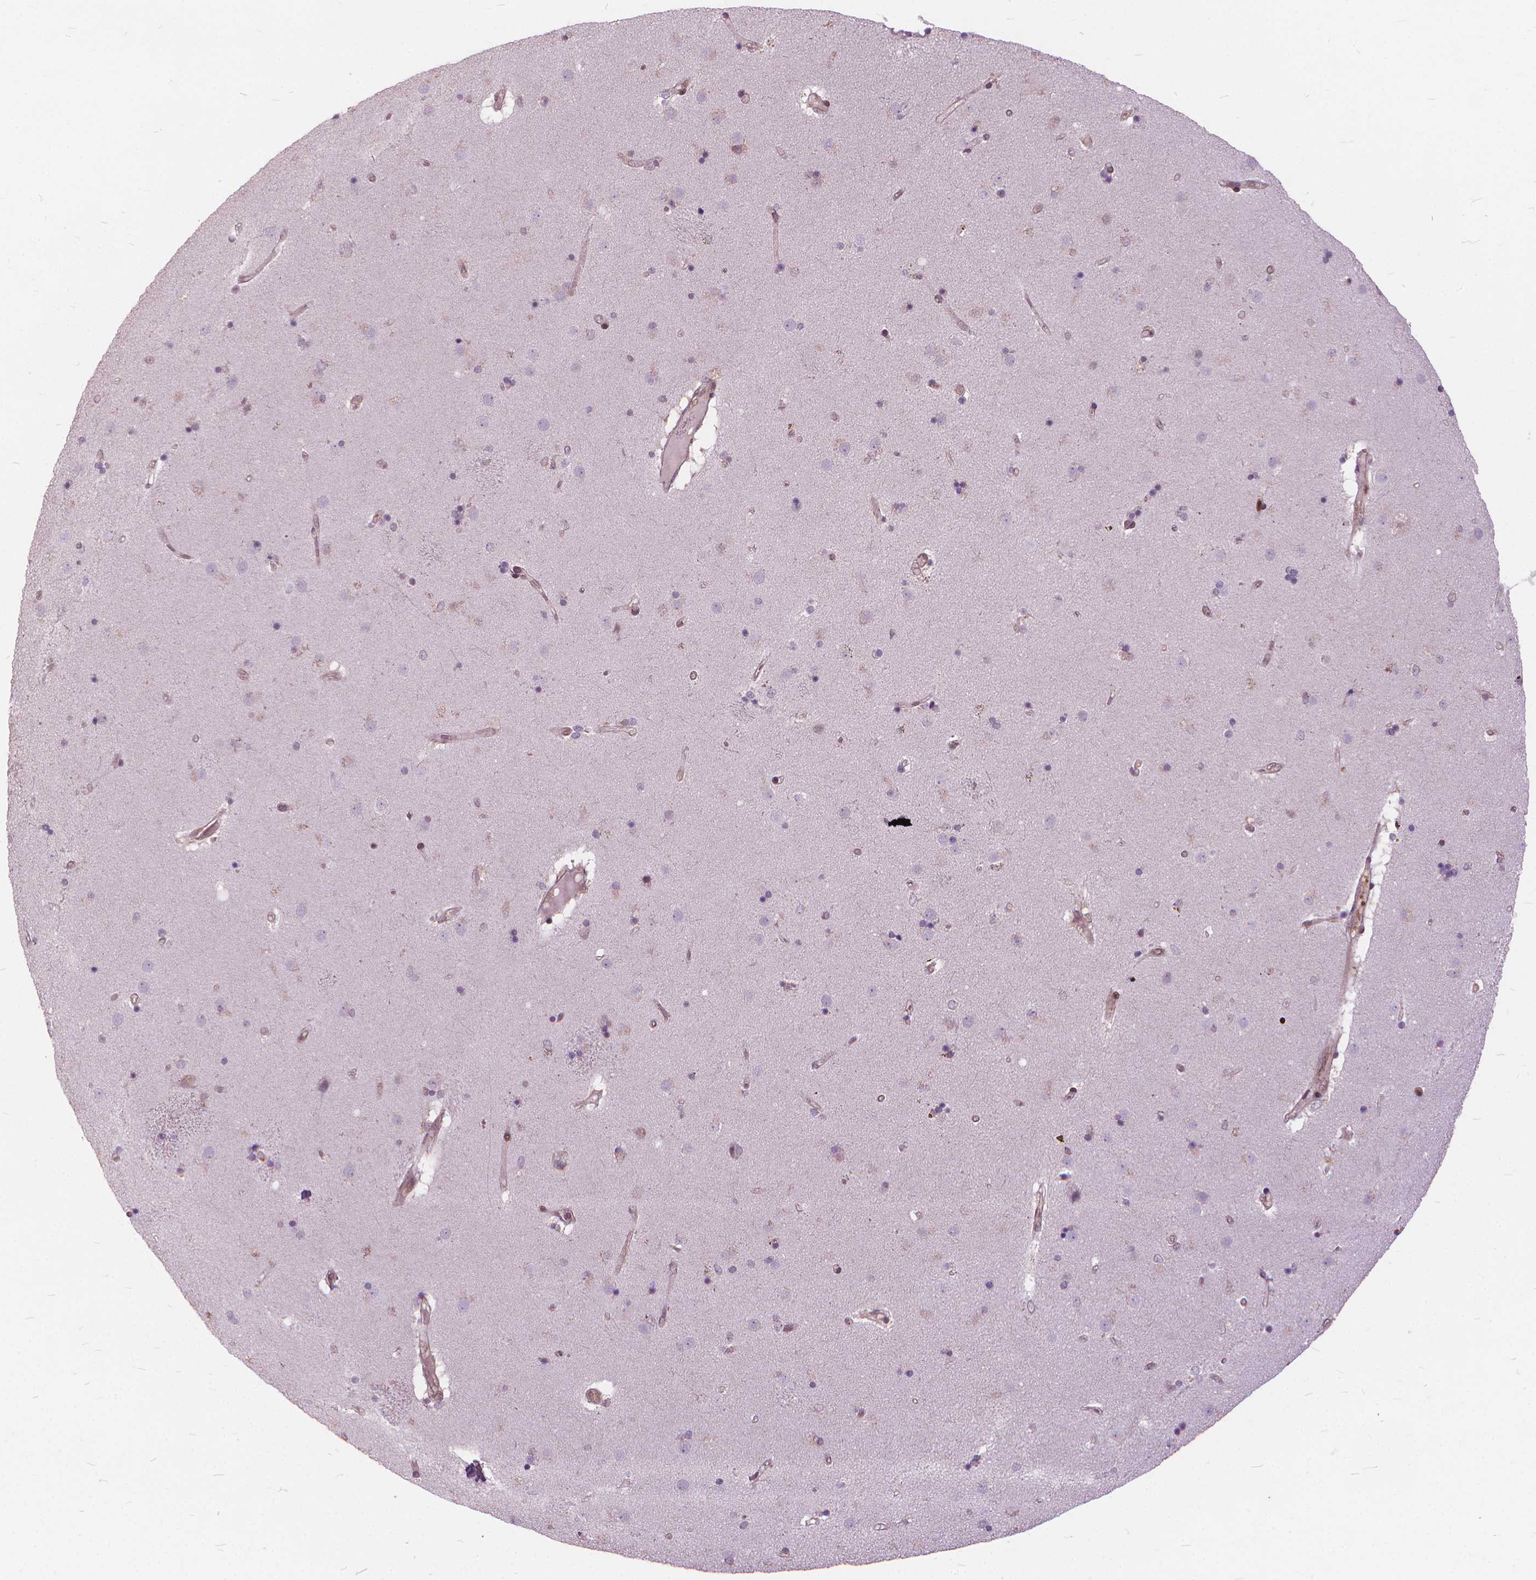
{"staining": {"intensity": "negative", "quantity": "none", "location": "none"}, "tissue": "caudate", "cell_type": "Glial cells", "image_type": "normal", "snomed": [{"axis": "morphology", "description": "Normal tissue, NOS"}, {"axis": "topography", "description": "Lateral ventricle wall"}], "caption": "Immunohistochemistry (IHC) image of normal caudate stained for a protein (brown), which reveals no expression in glial cells.", "gene": "STAT5B", "patient": {"sex": "female", "age": 71}}